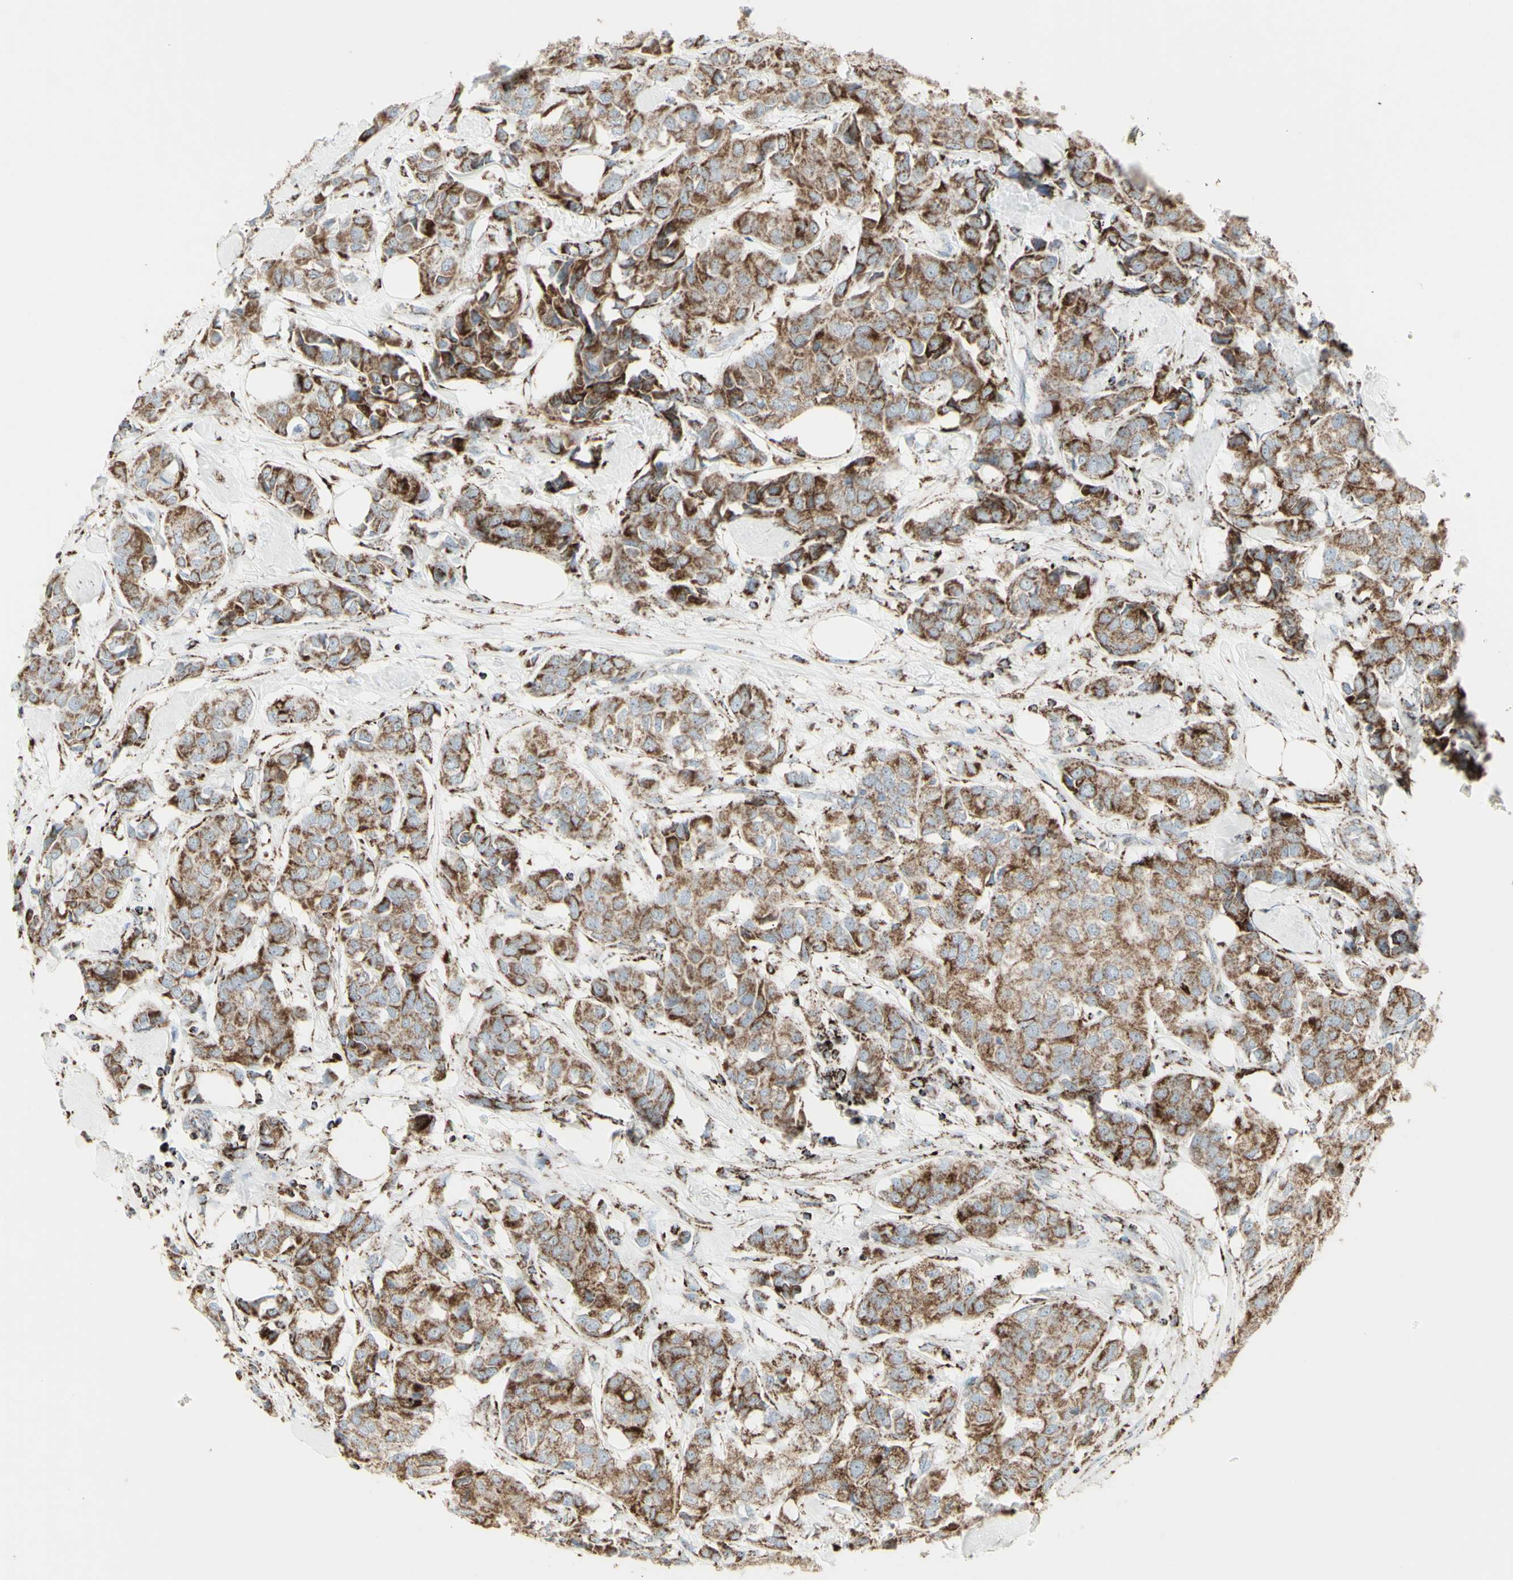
{"staining": {"intensity": "moderate", "quantity": ">75%", "location": "cytoplasmic/membranous"}, "tissue": "breast cancer", "cell_type": "Tumor cells", "image_type": "cancer", "snomed": [{"axis": "morphology", "description": "Duct carcinoma"}, {"axis": "topography", "description": "Breast"}], "caption": "Intraductal carcinoma (breast) tissue exhibits moderate cytoplasmic/membranous positivity in approximately >75% of tumor cells", "gene": "PLGRKT", "patient": {"sex": "female", "age": 80}}